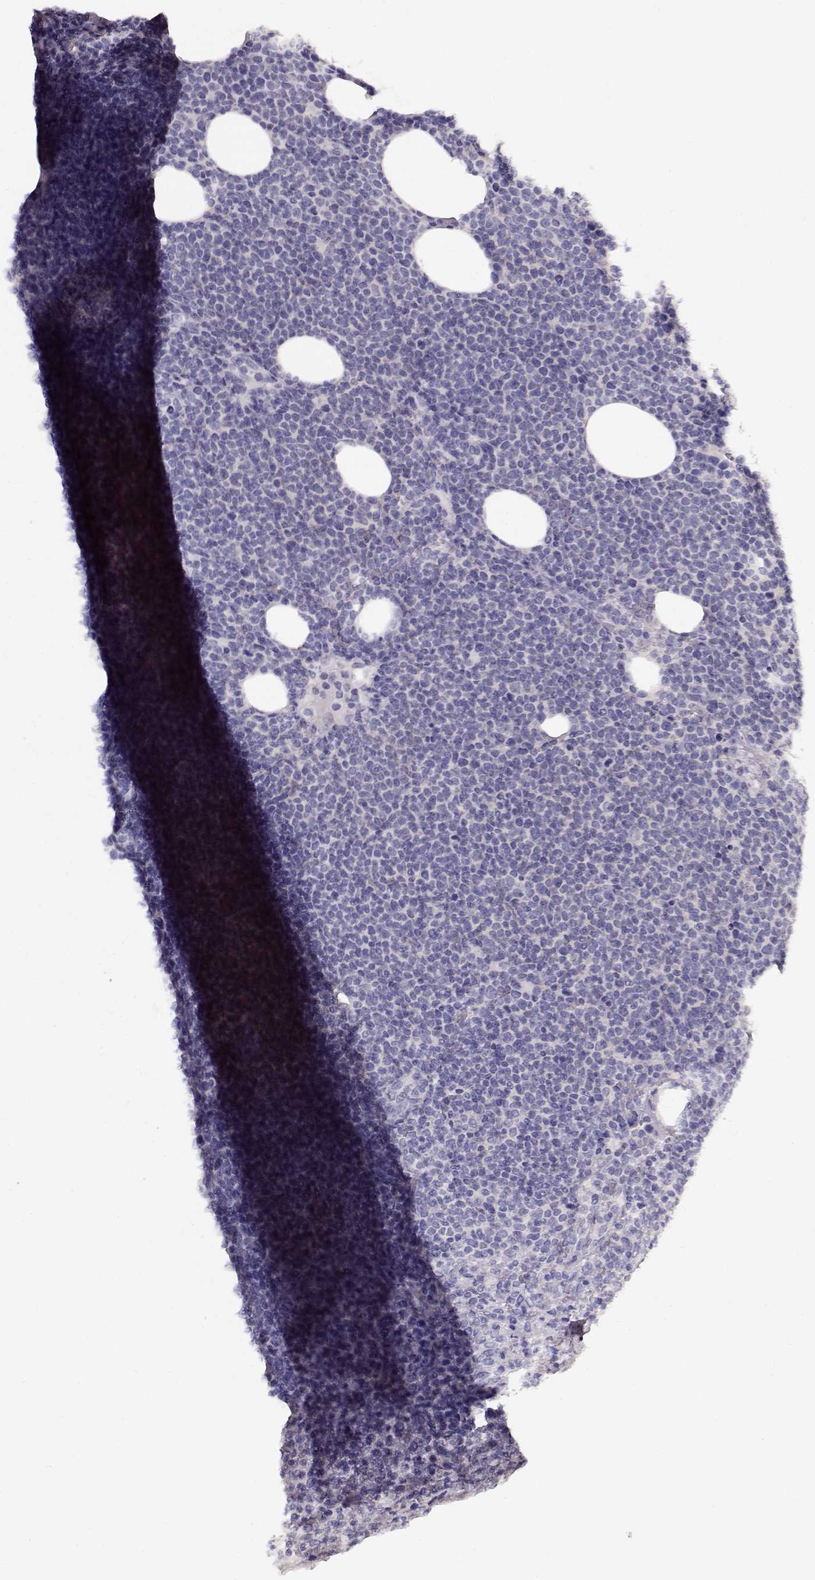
{"staining": {"intensity": "negative", "quantity": "none", "location": "none"}, "tissue": "lymphoma", "cell_type": "Tumor cells", "image_type": "cancer", "snomed": [{"axis": "morphology", "description": "Malignant lymphoma, non-Hodgkin's type, High grade"}, {"axis": "topography", "description": "Lymph node"}], "caption": "A histopathology image of malignant lymphoma, non-Hodgkin's type (high-grade) stained for a protein shows no brown staining in tumor cells.", "gene": "NDRG4", "patient": {"sex": "male", "age": 61}}